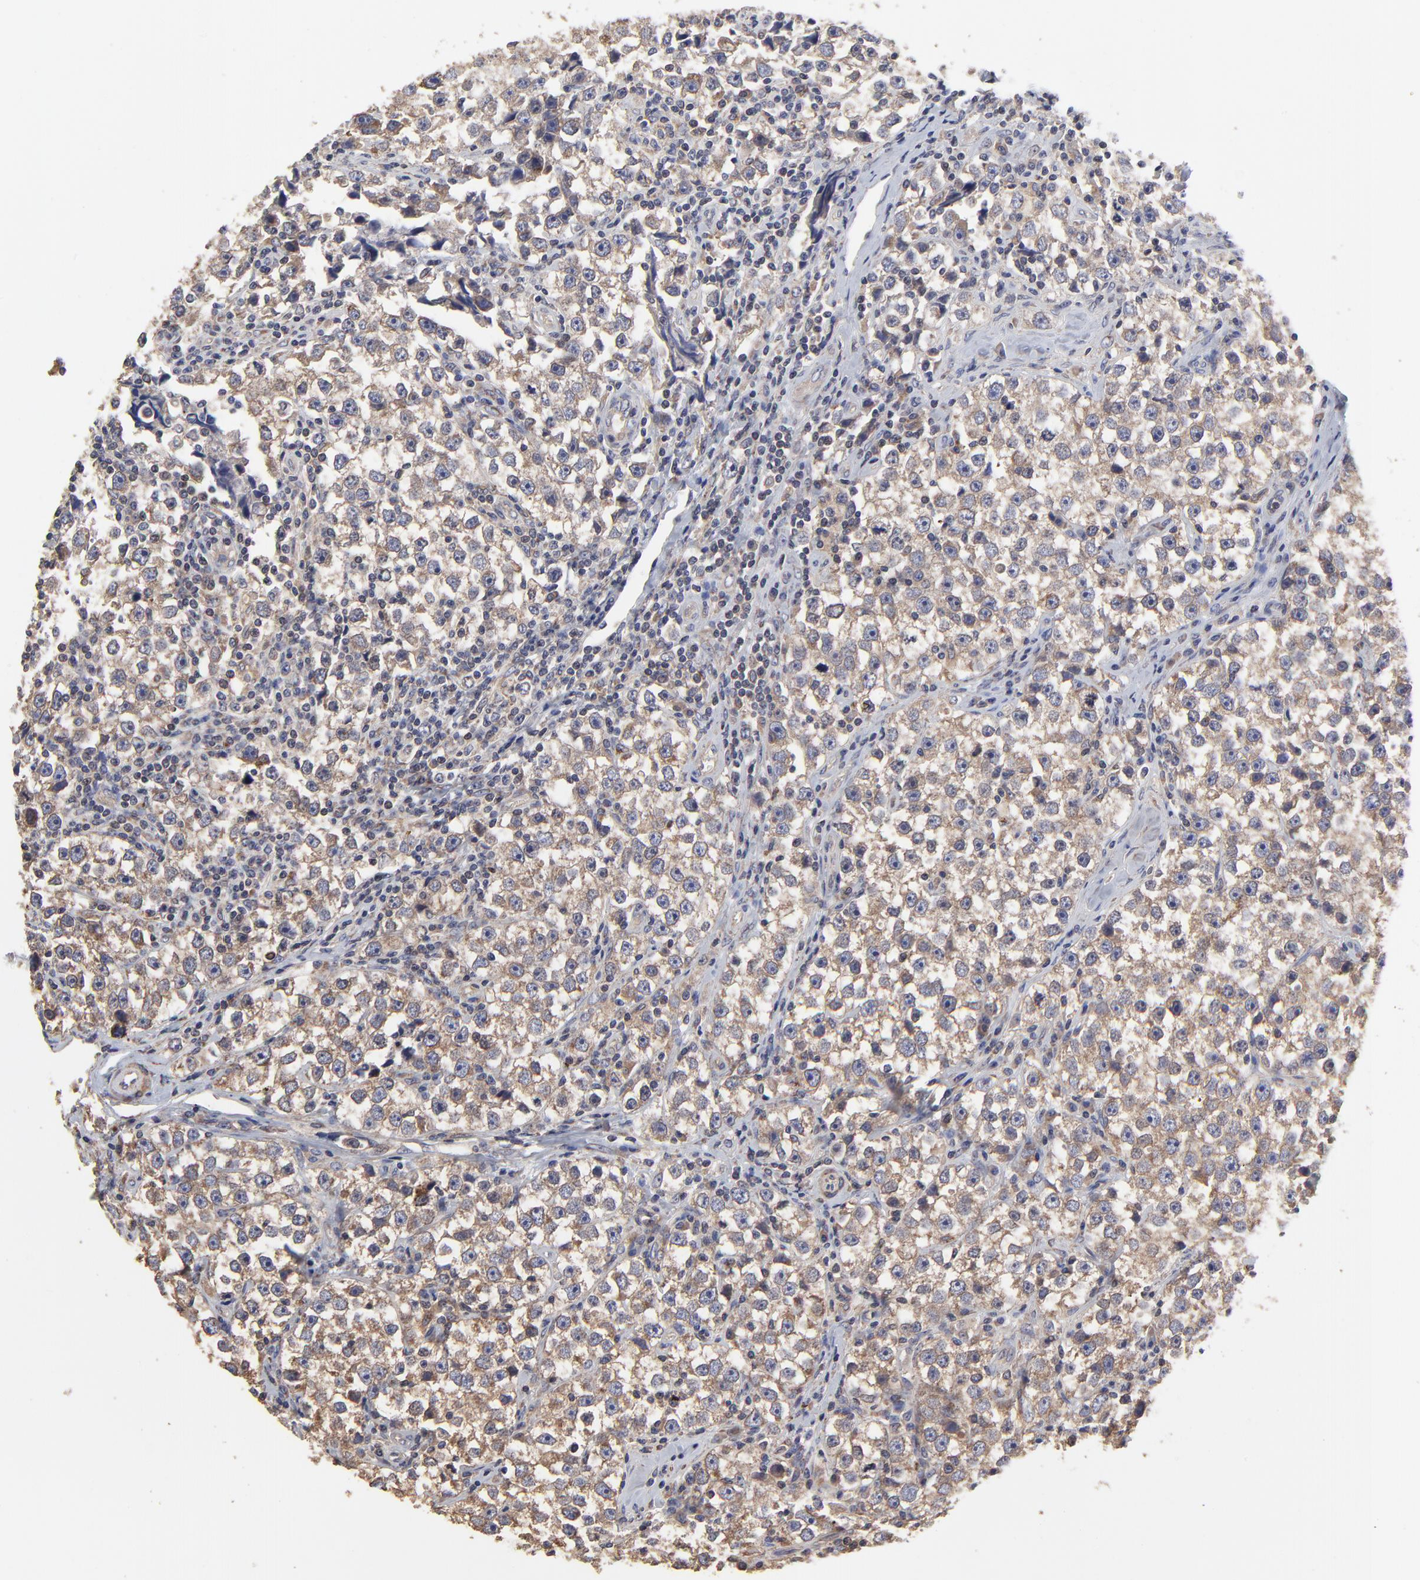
{"staining": {"intensity": "moderate", "quantity": ">75%", "location": "cytoplasmic/membranous"}, "tissue": "testis cancer", "cell_type": "Tumor cells", "image_type": "cancer", "snomed": [{"axis": "morphology", "description": "Seminoma, NOS"}, {"axis": "topography", "description": "Testis"}], "caption": "The micrograph demonstrates staining of testis seminoma, revealing moderate cytoplasmic/membranous protein staining (brown color) within tumor cells.", "gene": "ELP2", "patient": {"sex": "male", "age": 32}}